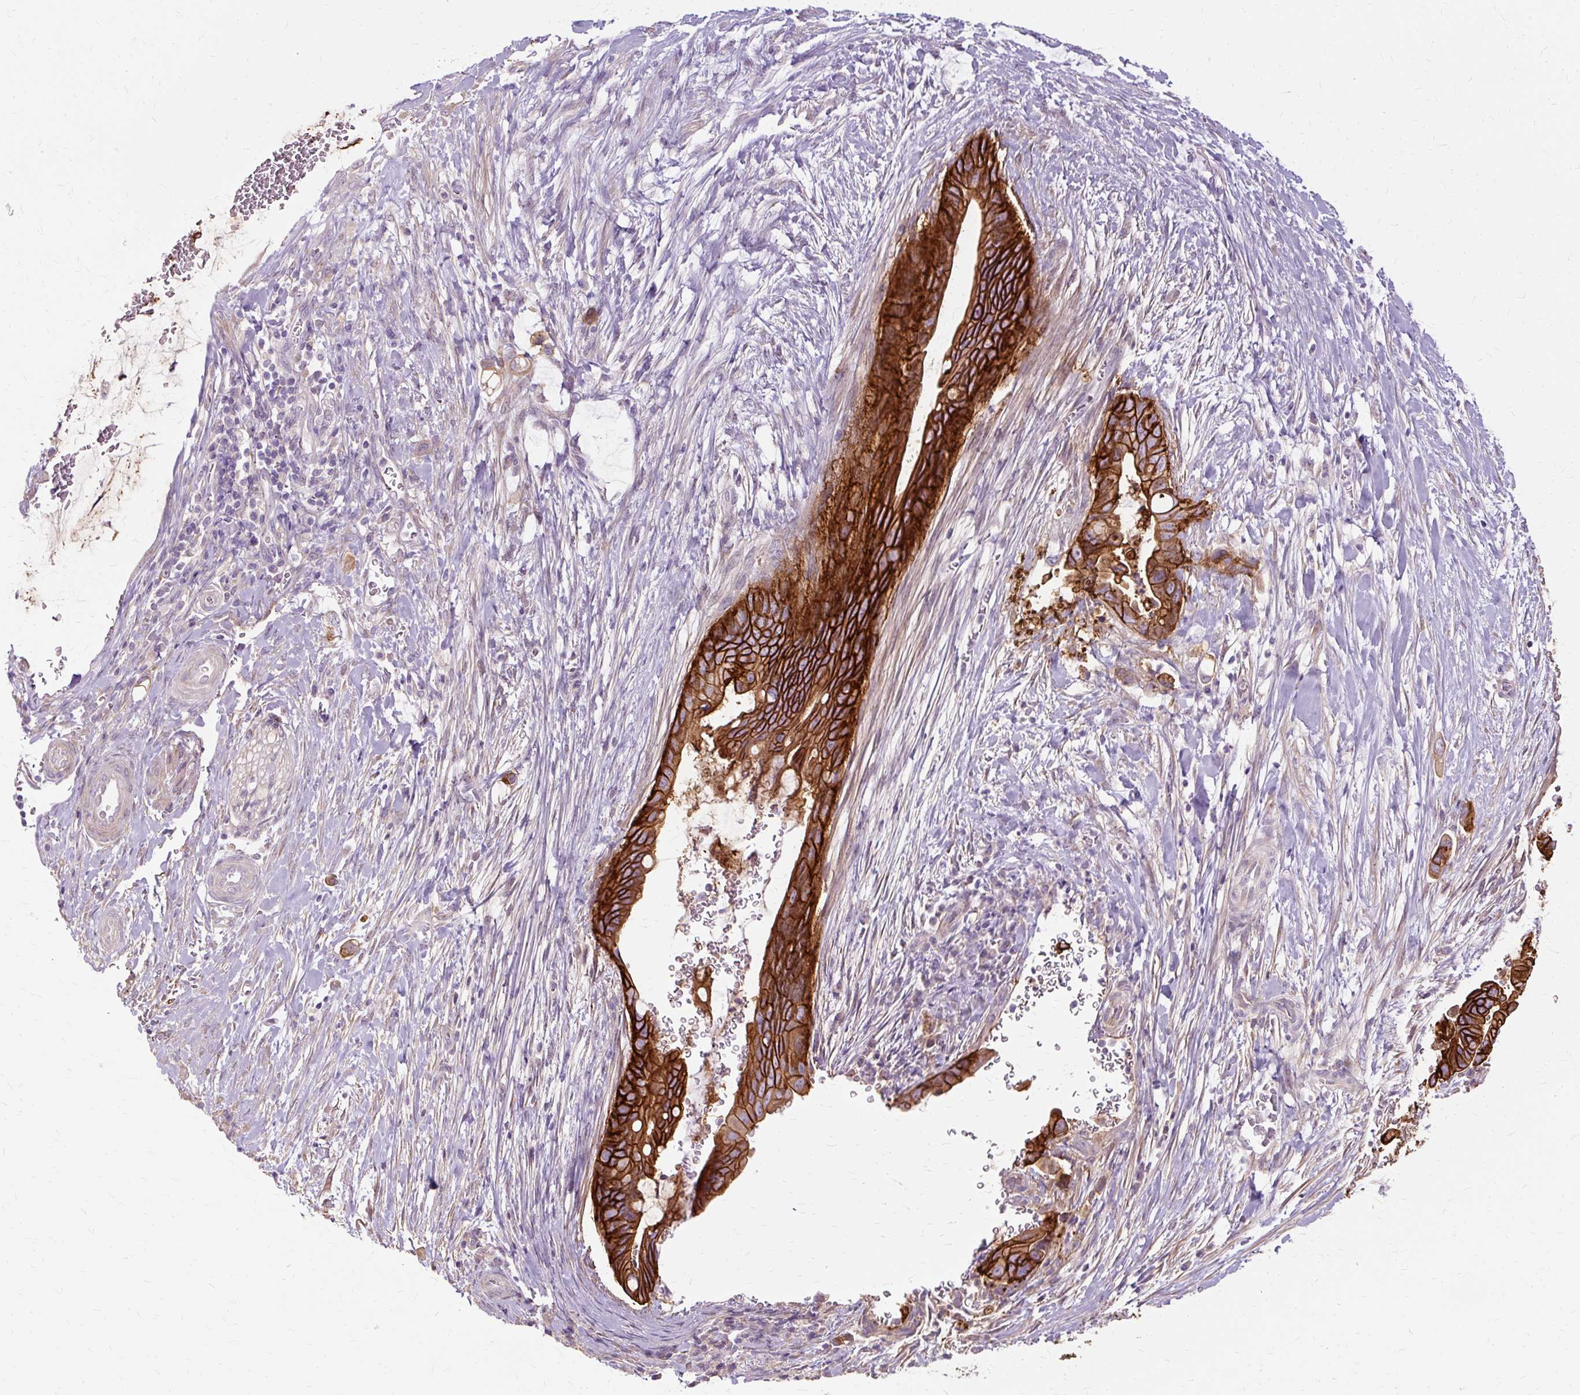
{"staining": {"intensity": "strong", "quantity": ">75%", "location": "cytoplasmic/membranous"}, "tissue": "pancreatic cancer", "cell_type": "Tumor cells", "image_type": "cancer", "snomed": [{"axis": "morphology", "description": "Adenocarcinoma, NOS"}, {"axis": "topography", "description": "Pancreas"}], "caption": "Human pancreatic adenocarcinoma stained with a protein marker reveals strong staining in tumor cells.", "gene": "TSPAN8", "patient": {"sex": "male", "age": 75}}